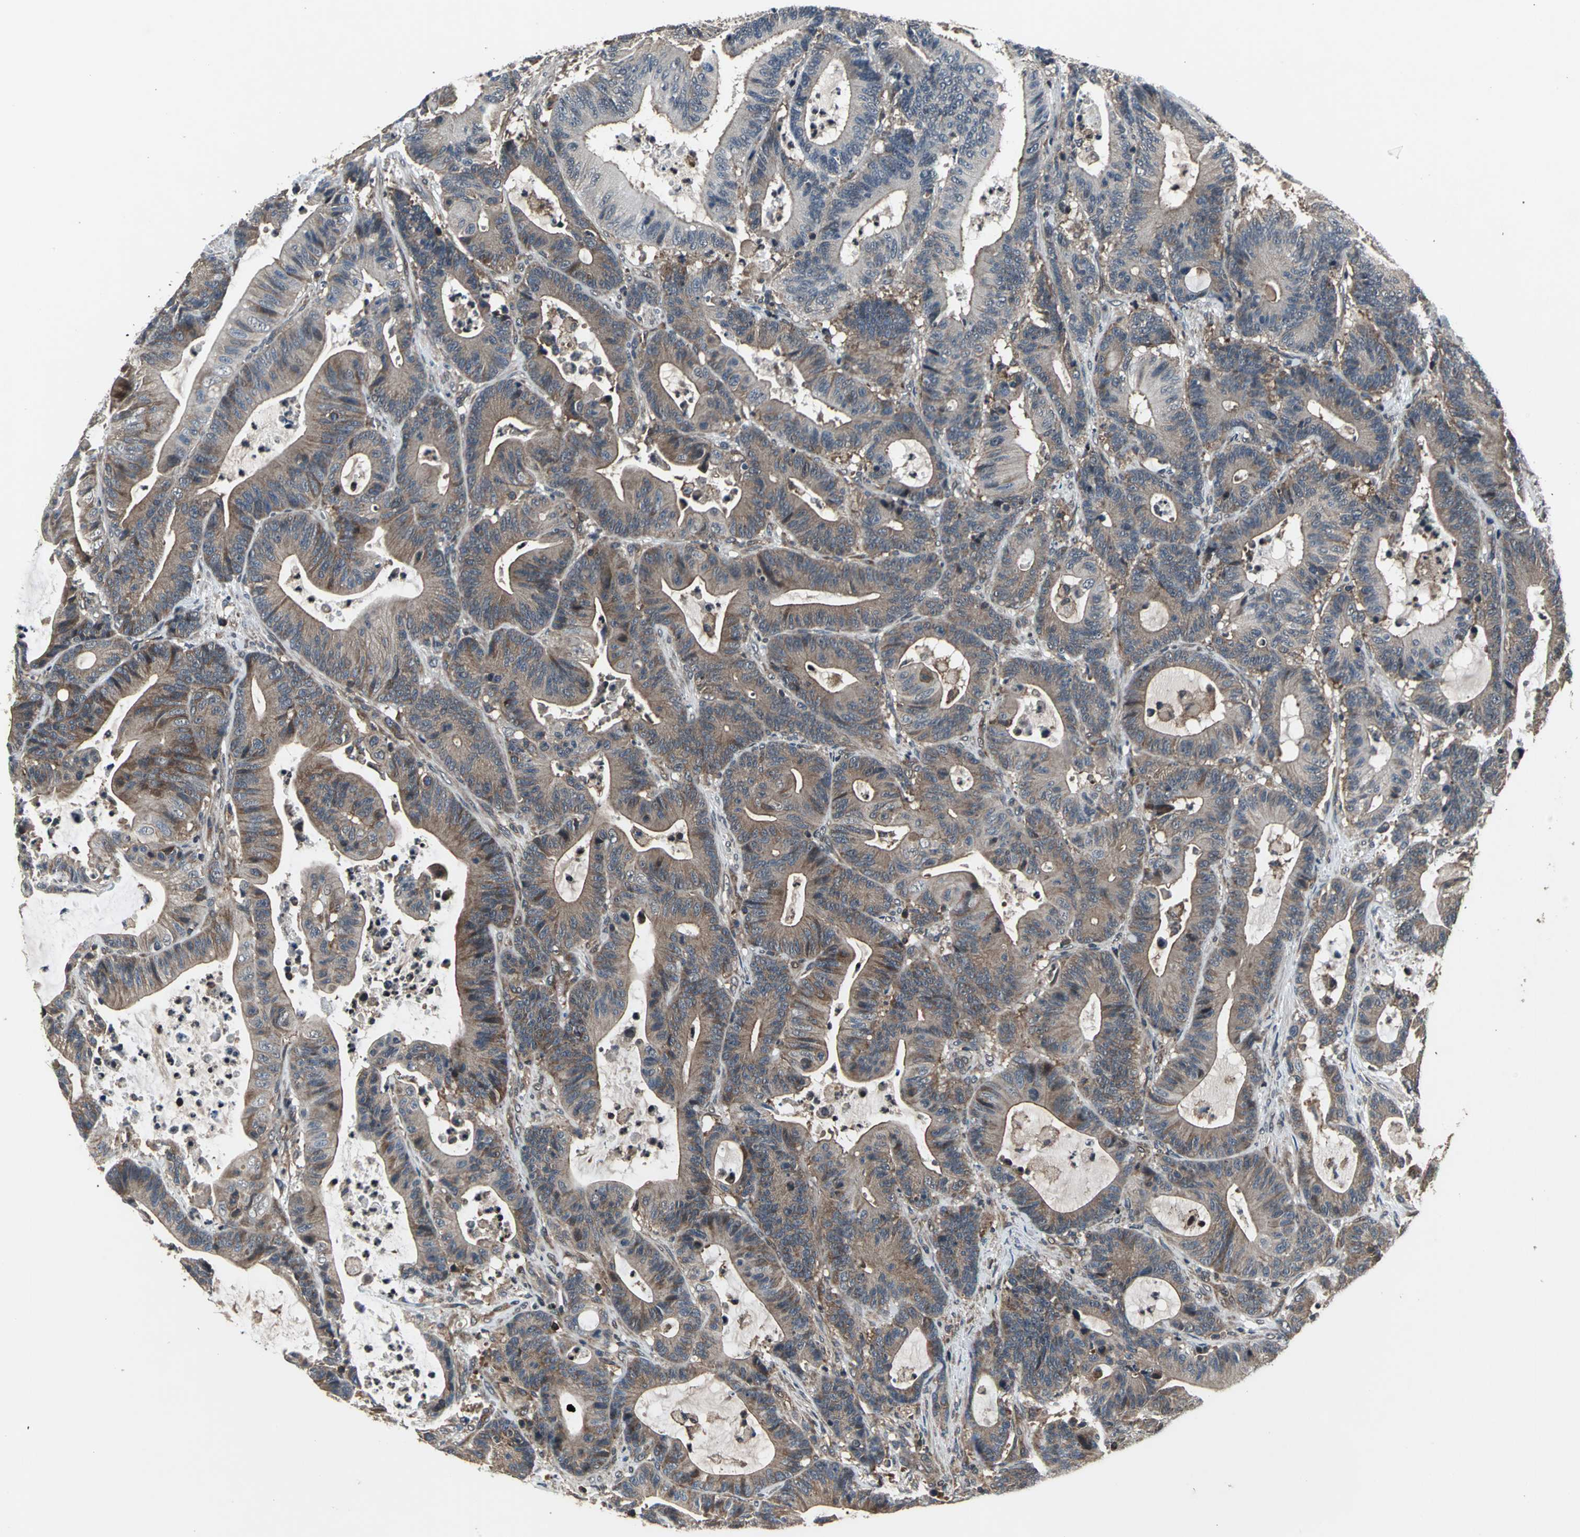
{"staining": {"intensity": "weak", "quantity": "25%-75%", "location": "cytoplasmic/membranous"}, "tissue": "colorectal cancer", "cell_type": "Tumor cells", "image_type": "cancer", "snomed": [{"axis": "morphology", "description": "Adenocarcinoma, NOS"}, {"axis": "topography", "description": "Colon"}], "caption": "Immunohistochemical staining of adenocarcinoma (colorectal) reveals weak cytoplasmic/membranous protein expression in about 25%-75% of tumor cells.", "gene": "EIF2B2", "patient": {"sex": "female", "age": 84}}